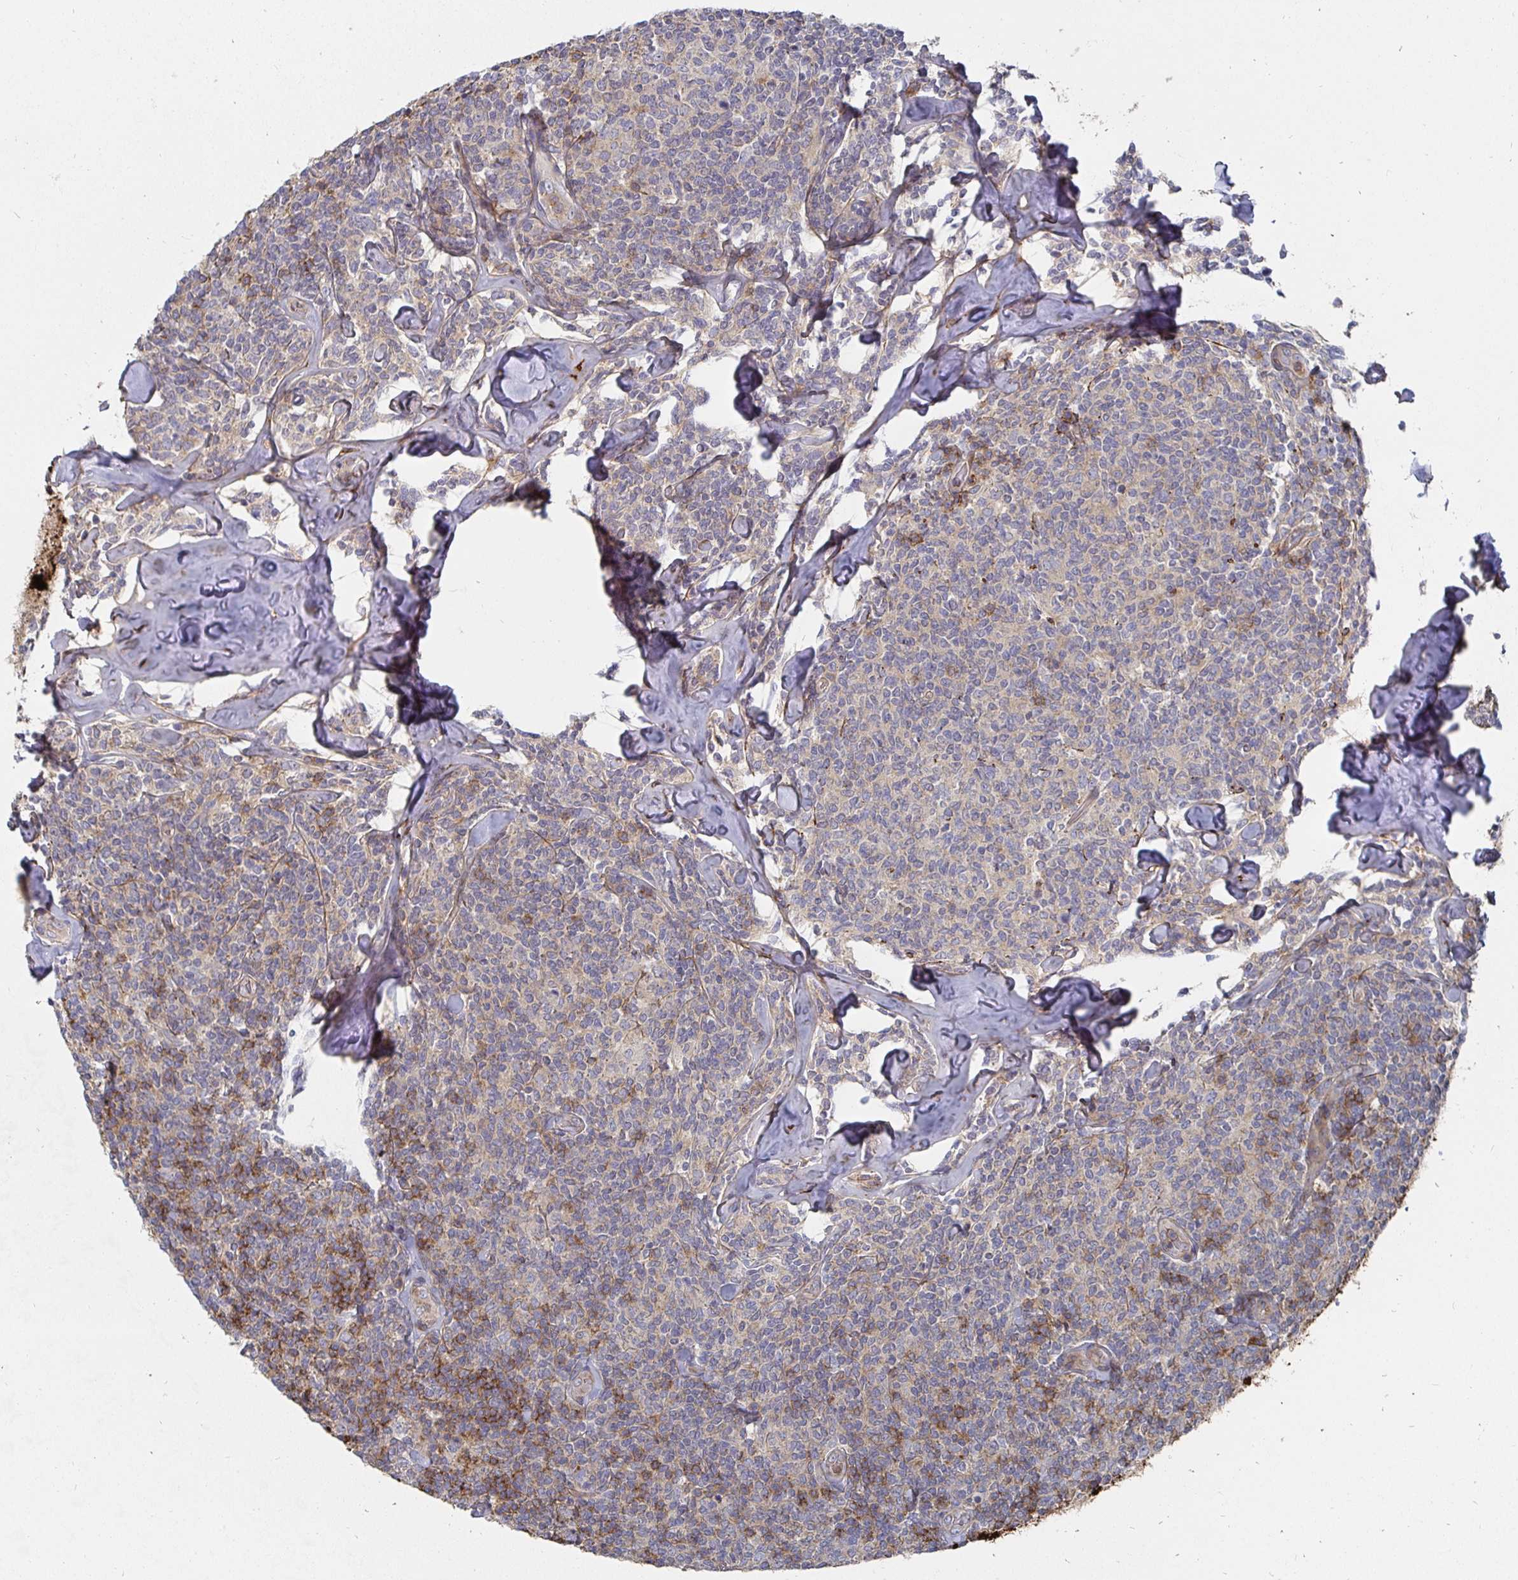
{"staining": {"intensity": "moderate", "quantity": "<25%", "location": "cytoplasmic/membranous"}, "tissue": "lymphoma", "cell_type": "Tumor cells", "image_type": "cancer", "snomed": [{"axis": "morphology", "description": "Malignant lymphoma, non-Hodgkin's type, Low grade"}, {"axis": "topography", "description": "Lymph node"}], "caption": "Immunohistochemistry (IHC) of human lymphoma shows low levels of moderate cytoplasmic/membranous positivity in approximately <25% of tumor cells. Immunohistochemistry stains the protein in brown and the nuclei are stained blue.", "gene": "GJA4", "patient": {"sex": "female", "age": 56}}